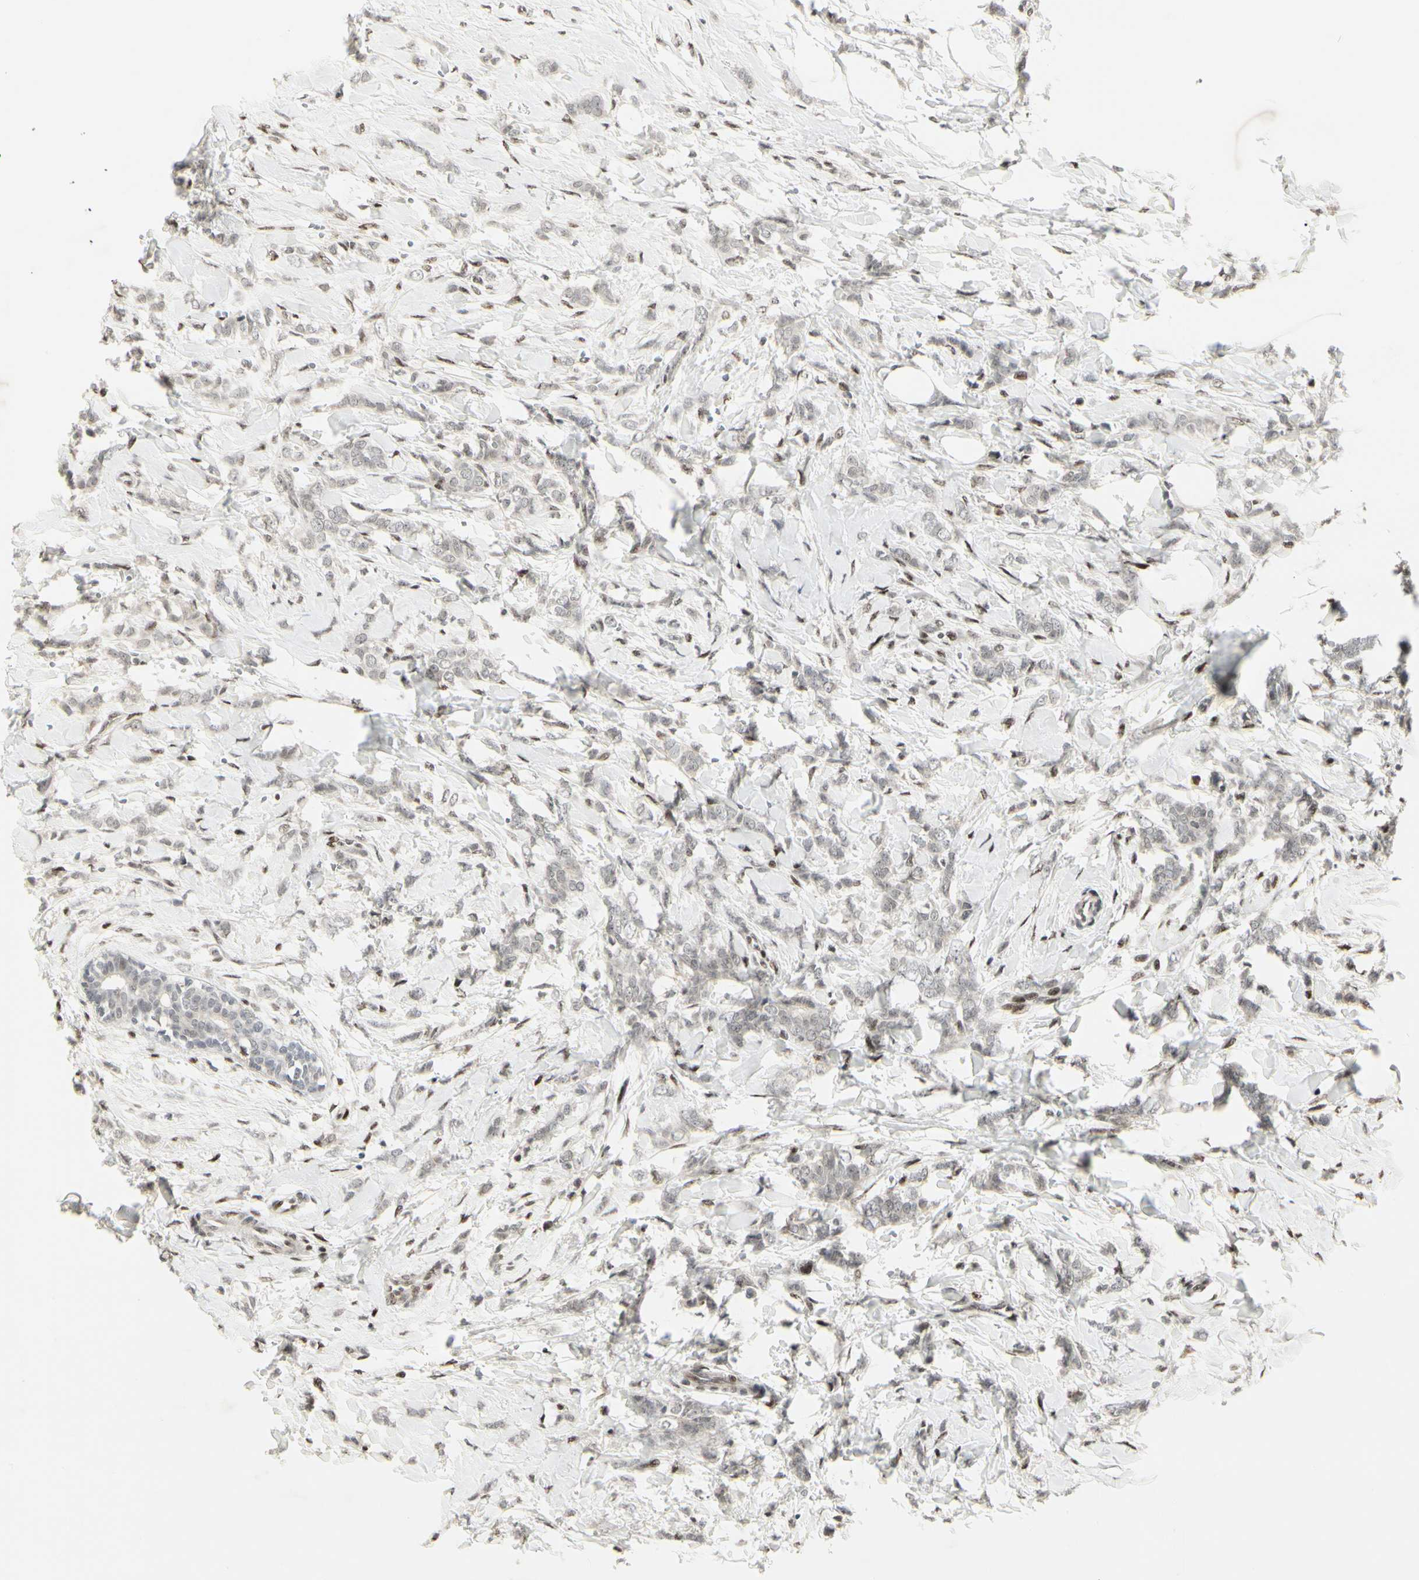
{"staining": {"intensity": "weak", "quantity": "25%-75%", "location": "nuclear"}, "tissue": "breast cancer", "cell_type": "Tumor cells", "image_type": "cancer", "snomed": [{"axis": "morphology", "description": "Lobular carcinoma, in situ"}, {"axis": "morphology", "description": "Lobular carcinoma"}, {"axis": "topography", "description": "Breast"}], "caption": "Weak nuclear positivity is identified in about 25%-75% of tumor cells in lobular carcinoma in situ (breast).", "gene": "FOXJ2", "patient": {"sex": "female", "age": 41}}